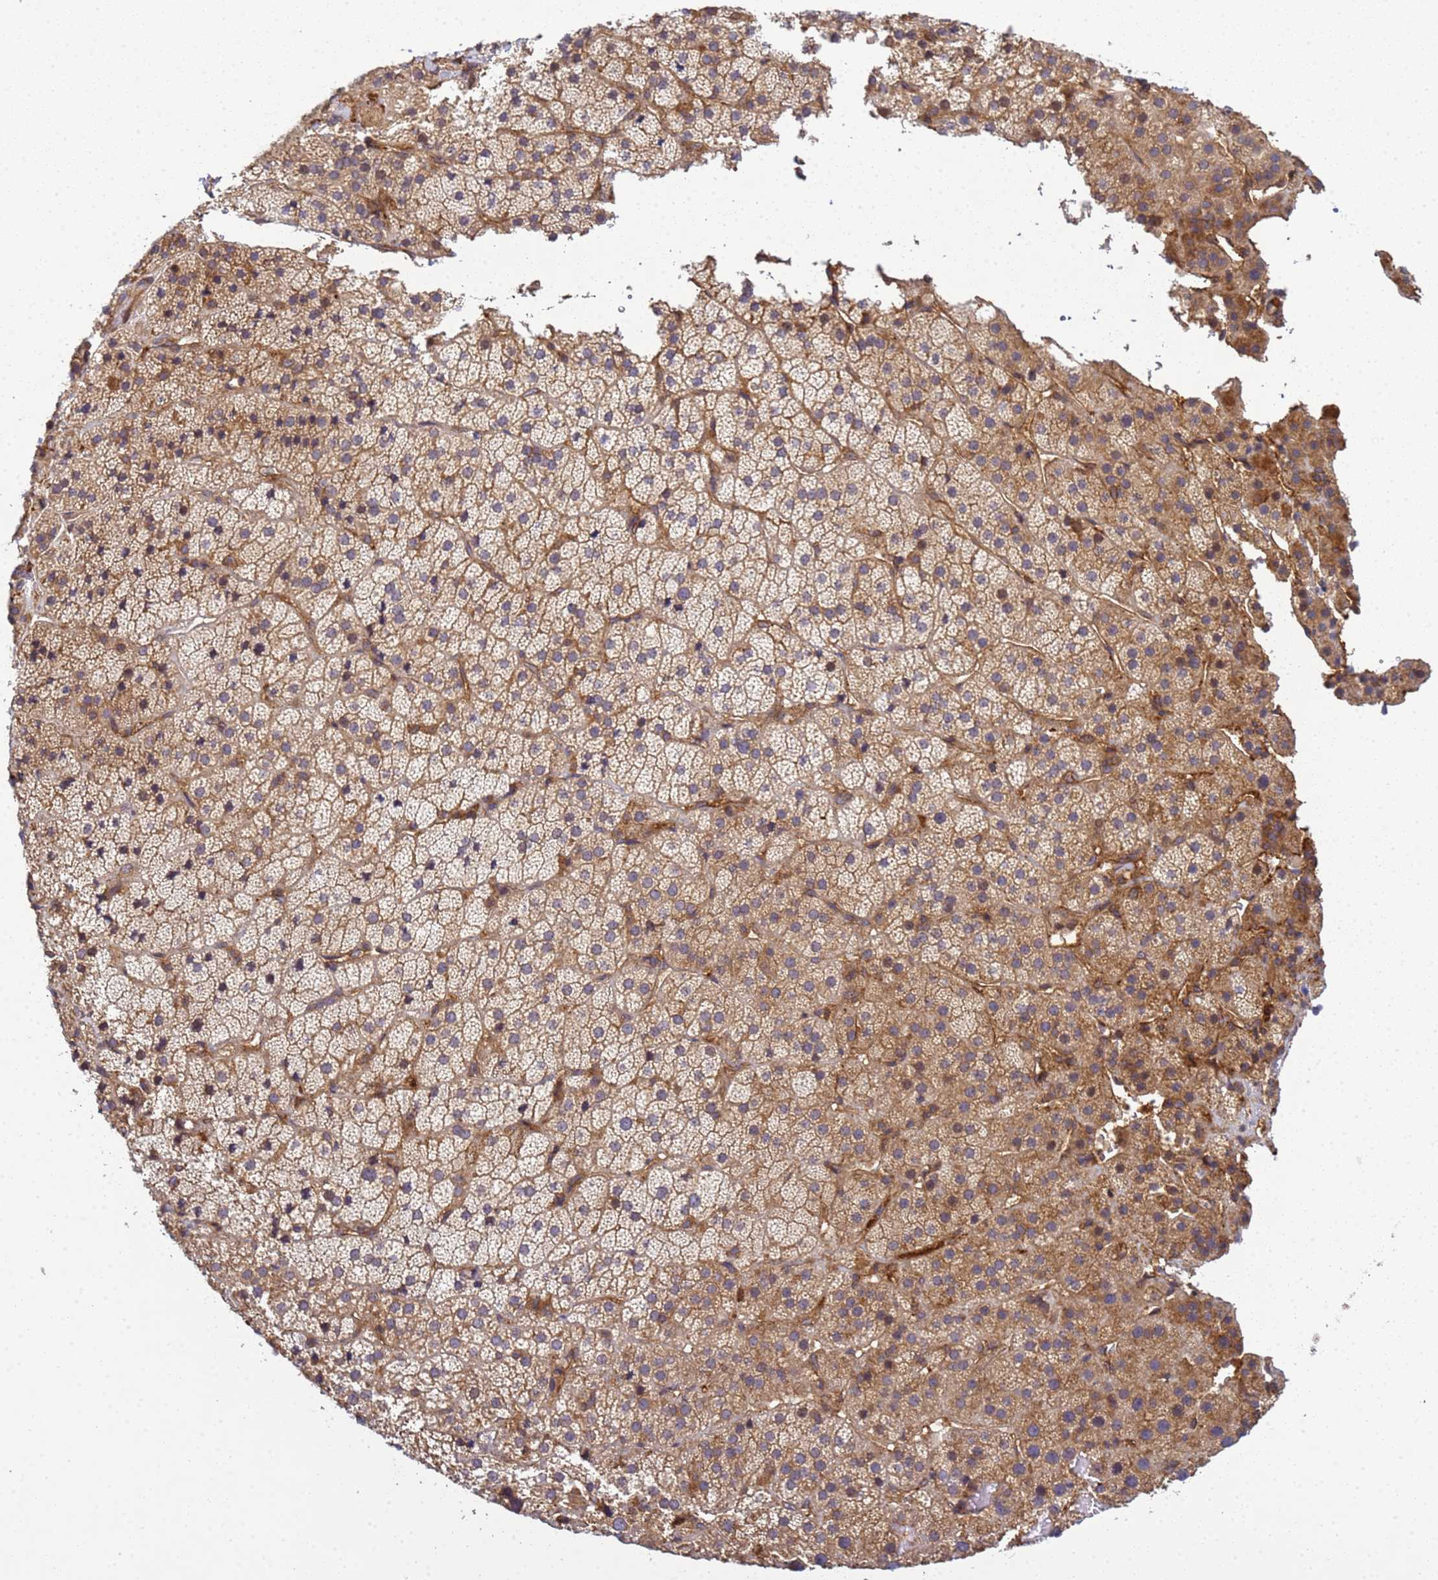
{"staining": {"intensity": "moderate", "quantity": "25%-75%", "location": "cytoplasmic/membranous"}, "tissue": "adrenal gland", "cell_type": "Glandular cells", "image_type": "normal", "snomed": [{"axis": "morphology", "description": "Normal tissue, NOS"}, {"axis": "topography", "description": "Adrenal gland"}], "caption": "A brown stain shows moderate cytoplasmic/membranous positivity of a protein in glandular cells of unremarkable adrenal gland.", "gene": "C8orf34", "patient": {"sex": "female", "age": 70}}